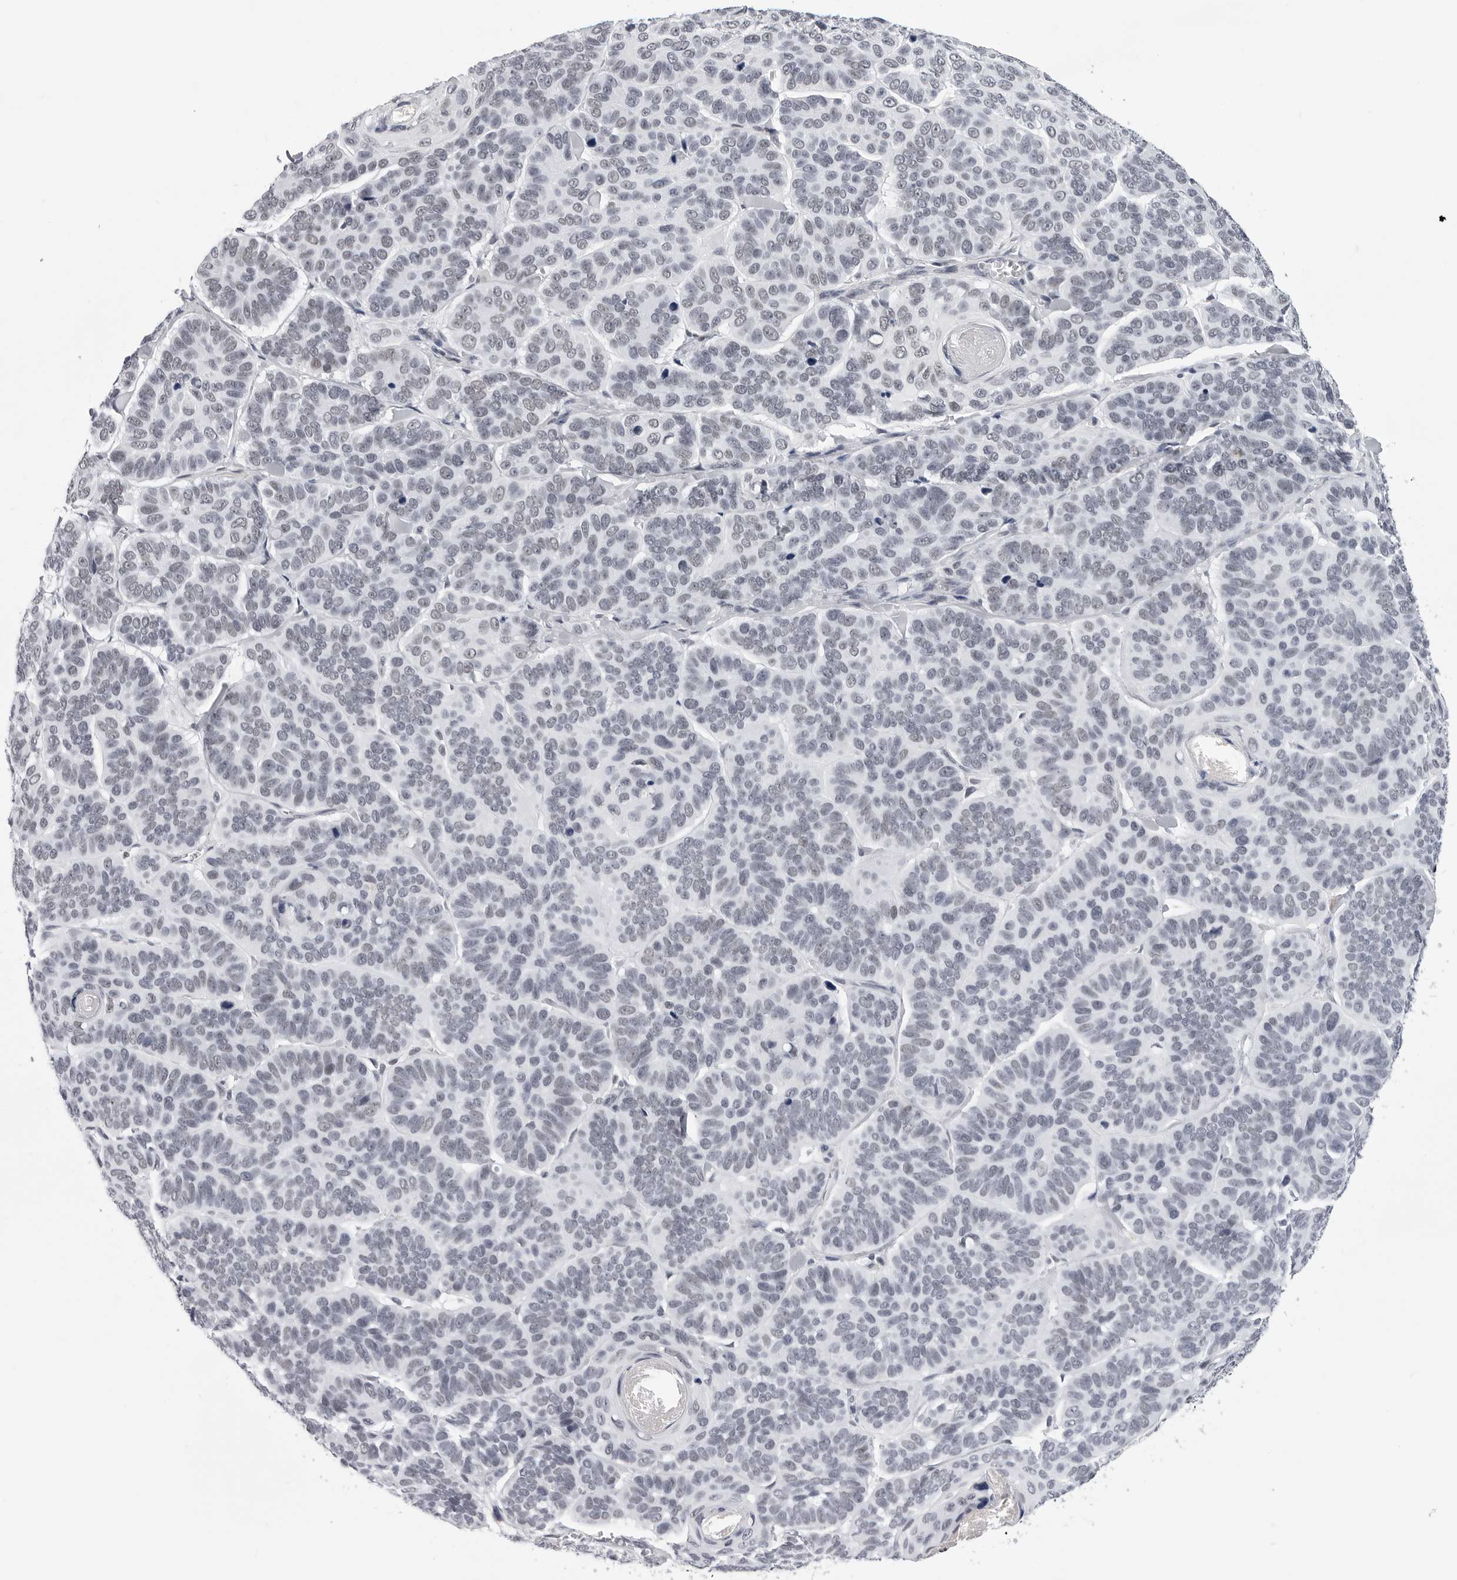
{"staining": {"intensity": "negative", "quantity": "none", "location": "none"}, "tissue": "skin cancer", "cell_type": "Tumor cells", "image_type": "cancer", "snomed": [{"axis": "morphology", "description": "Basal cell carcinoma"}, {"axis": "topography", "description": "Skin"}], "caption": "Immunohistochemistry photomicrograph of neoplastic tissue: human skin basal cell carcinoma stained with DAB displays no significant protein expression in tumor cells. (Stains: DAB immunohistochemistry with hematoxylin counter stain, Microscopy: brightfield microscopy at high magnification).", "gene": "SF3B4", "patient": {"sex": "male", "age": 62}}